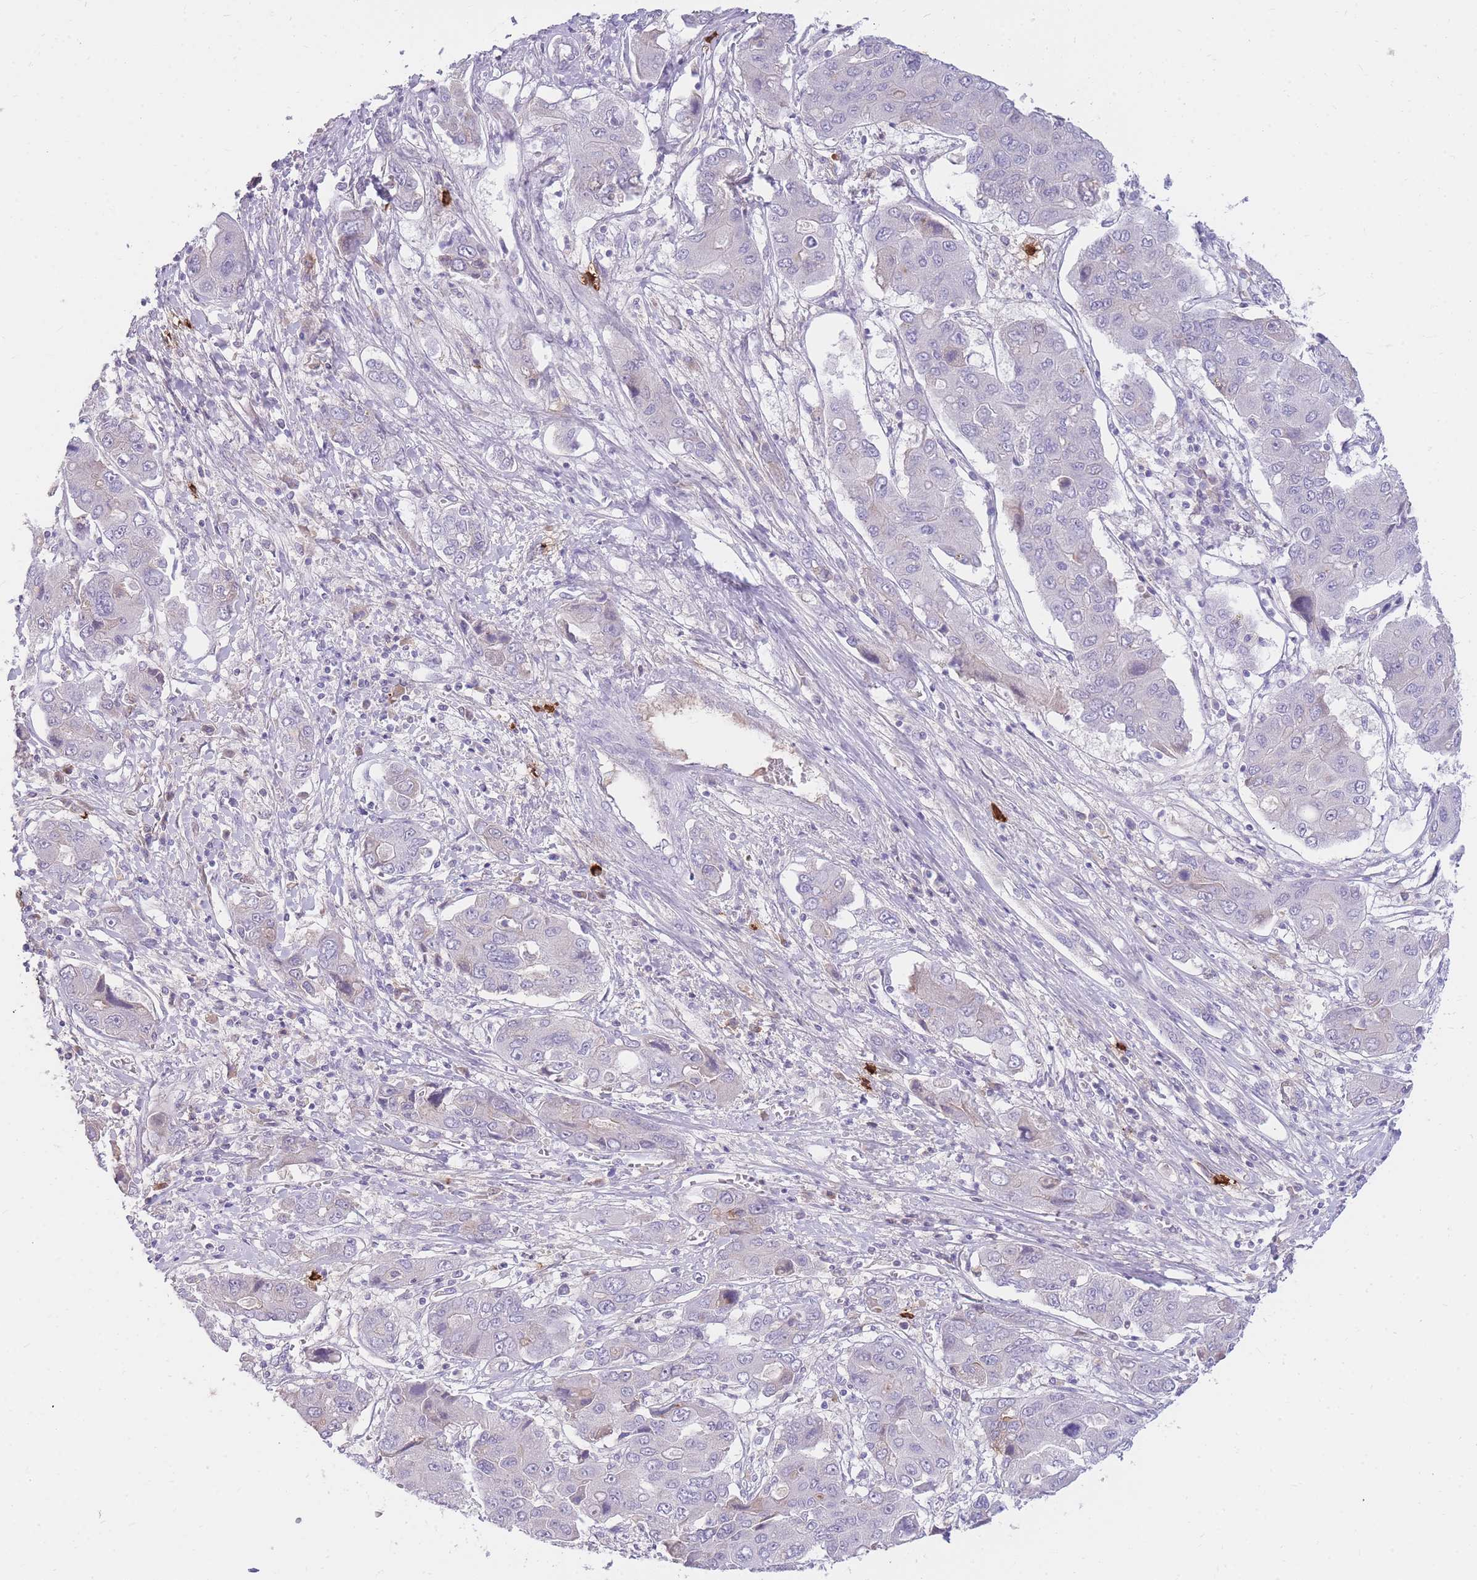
{"staining": {"intensity": "negative", "quantity": "none", "location": "none"}, "tissue": "liver cancer", "cell_type": "Tumor cells", "image_type": "cancer", "snomed": [{"axis": "morphology", "description": "Cholangiocarcinoma"}, {"axis": "topography", "description": "Liver"}], "caption": "High power microscopy image of an immunohistochemistry photomicrograph of liver cancer, revealing no significant positivity in tumor cells. Nuclei are stained in blue.", "gene": "TPSD1", "patient": {"sex": "male", "age": 67}}